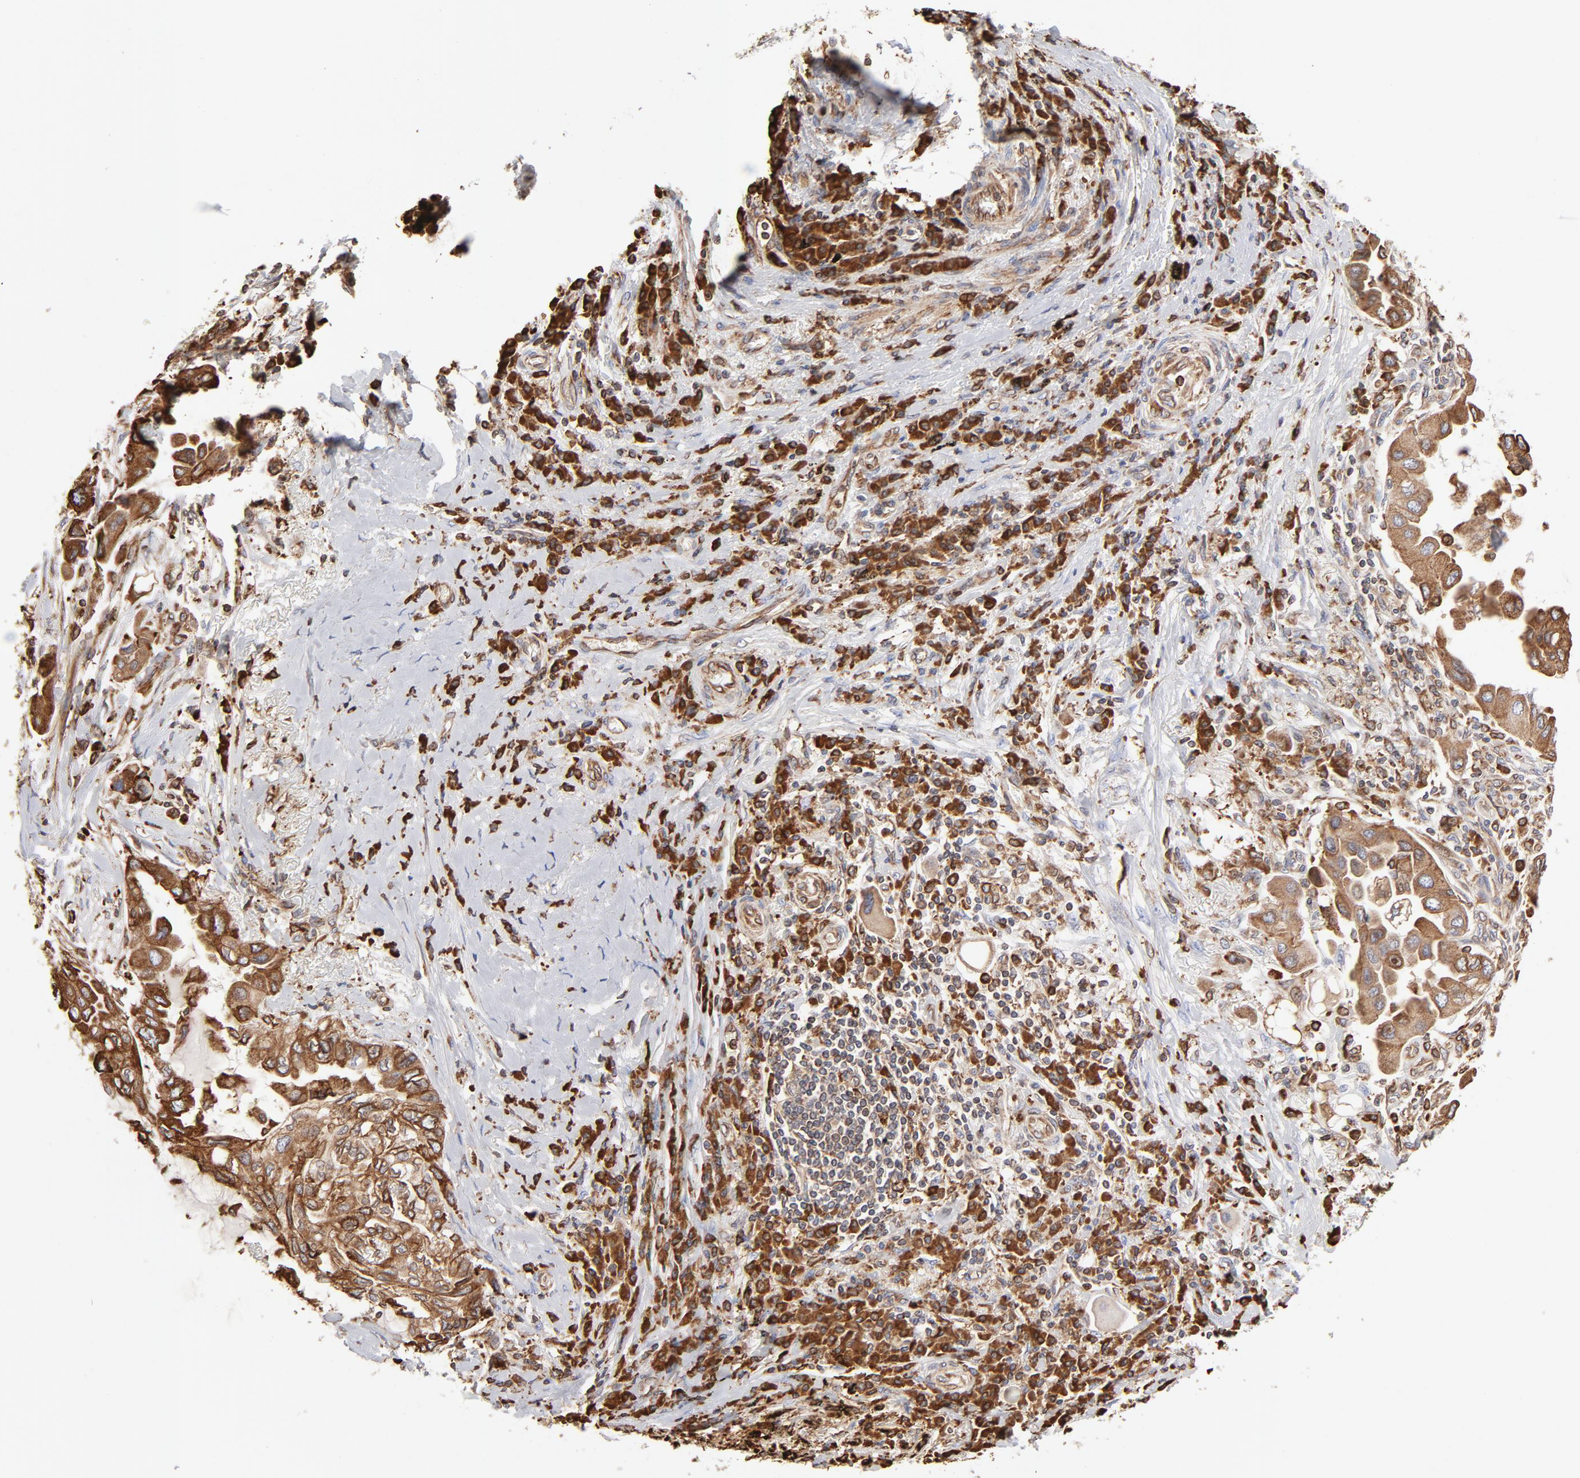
{"staining": {"intensity": "strong", "quantity": ">75%", "location": "cytoplasmic/membranous"}, "tissue": "lung cancer", "cell_type": "Tumor cells", "image_type": "cancer", "snomed": [{"axis": "morphology", "description": "Adenocarcinoma, NOS"}, {"axis": "topography", "description": "Lung"}], "caption": "There is high levels of strong cytoplasmic/membranous staining in tumor cells of lung cancer (adenocarcinoma), as demonstrated by immunohistochemical staining (brown color).", "gene": "CANX", "patient": {"sex": "female", "age": 76}}